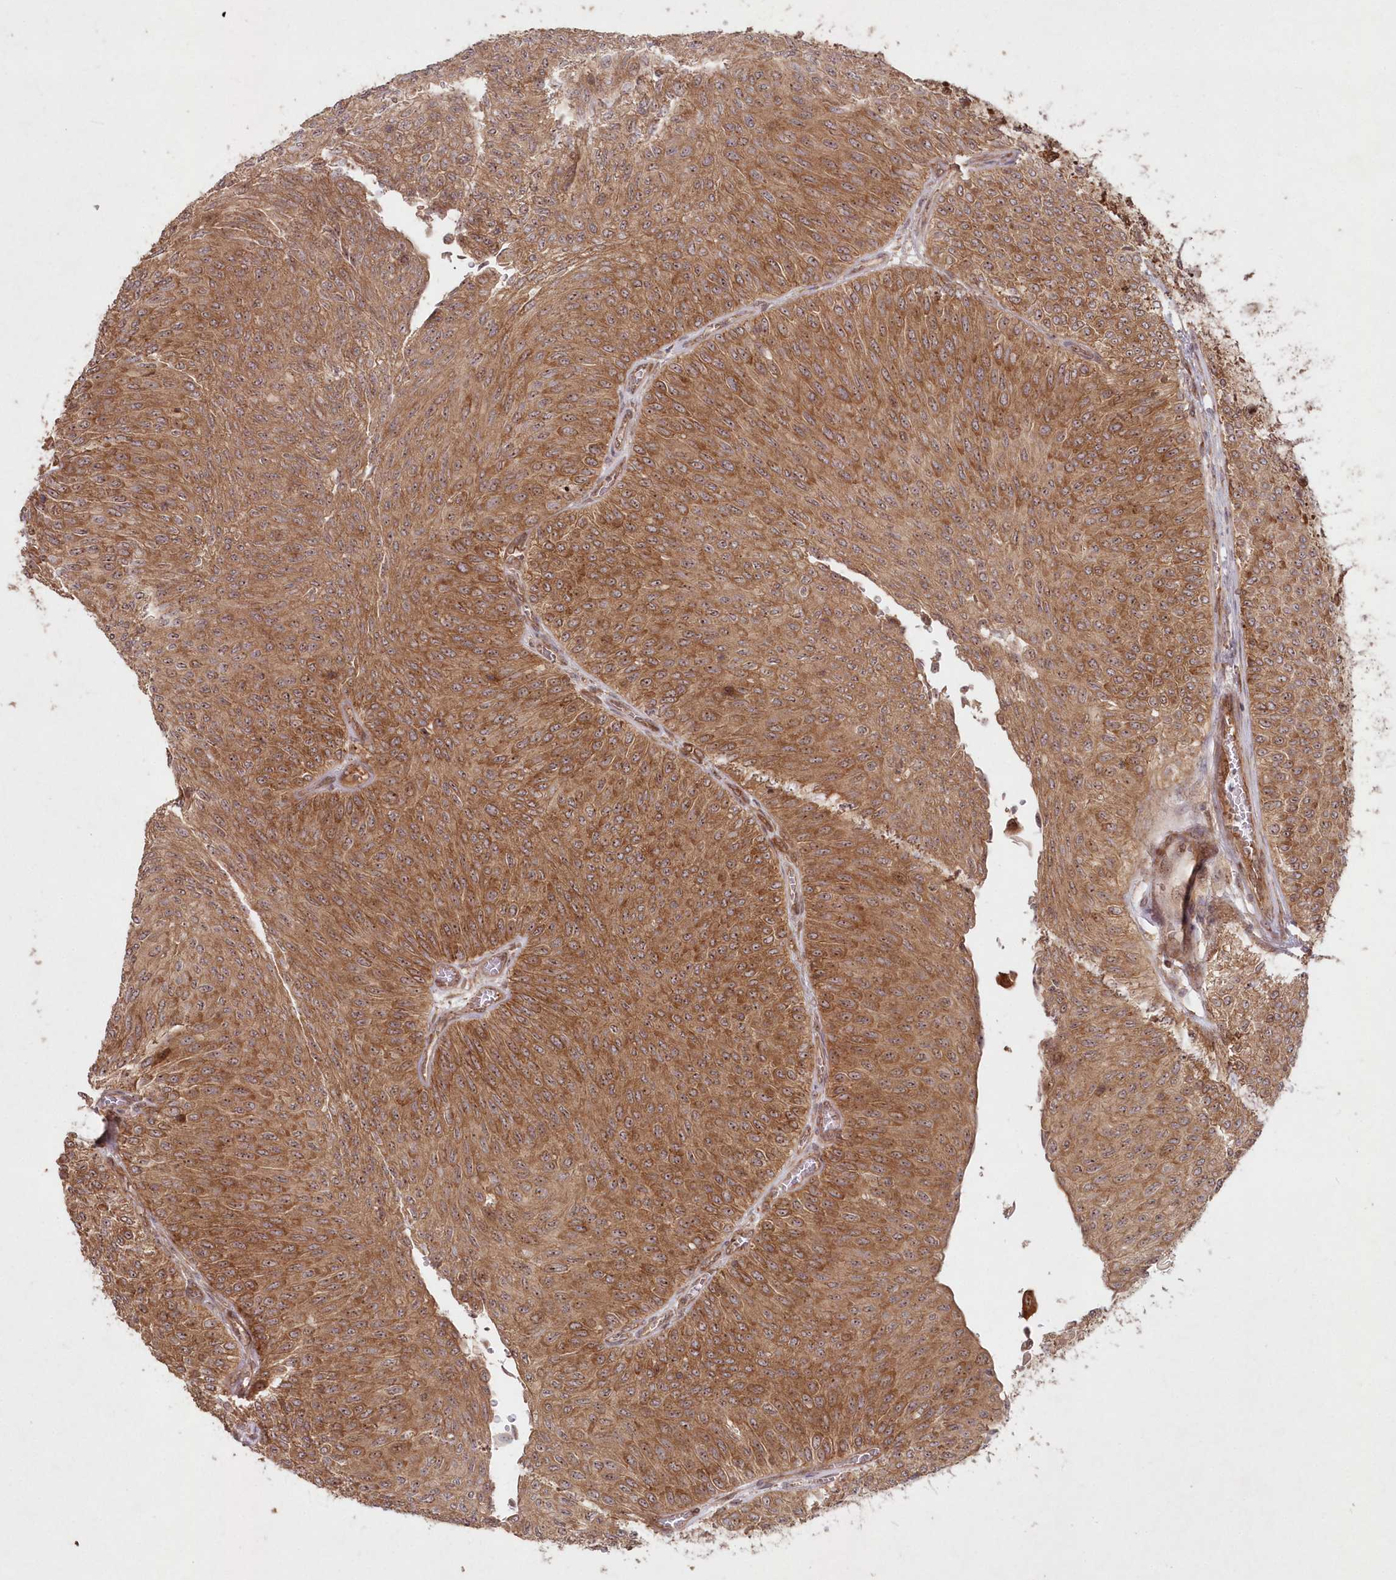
{"staining": {"intensity": "moderate", "quantity": ">75%", "location": "cytoplasmic/membranous,nuclear"}, "tissue": "urothelial cancer", "cell_type": "Tumor cells", "image_type": "cancer", "snomed": [{"axis": "morphology", "description": "Urothelial carcinoma, Low grade"}, {"axis": "topography", "description": "Urinary bladder"}], "caption": "A histopathology image of human urothelial cancer stained for a protein shows moderate cytoplasmic/membranous and nuclear brown staining in tumor cells.", "gene": "SERINC1", "patient": {"sex": "male", "age": 78}}